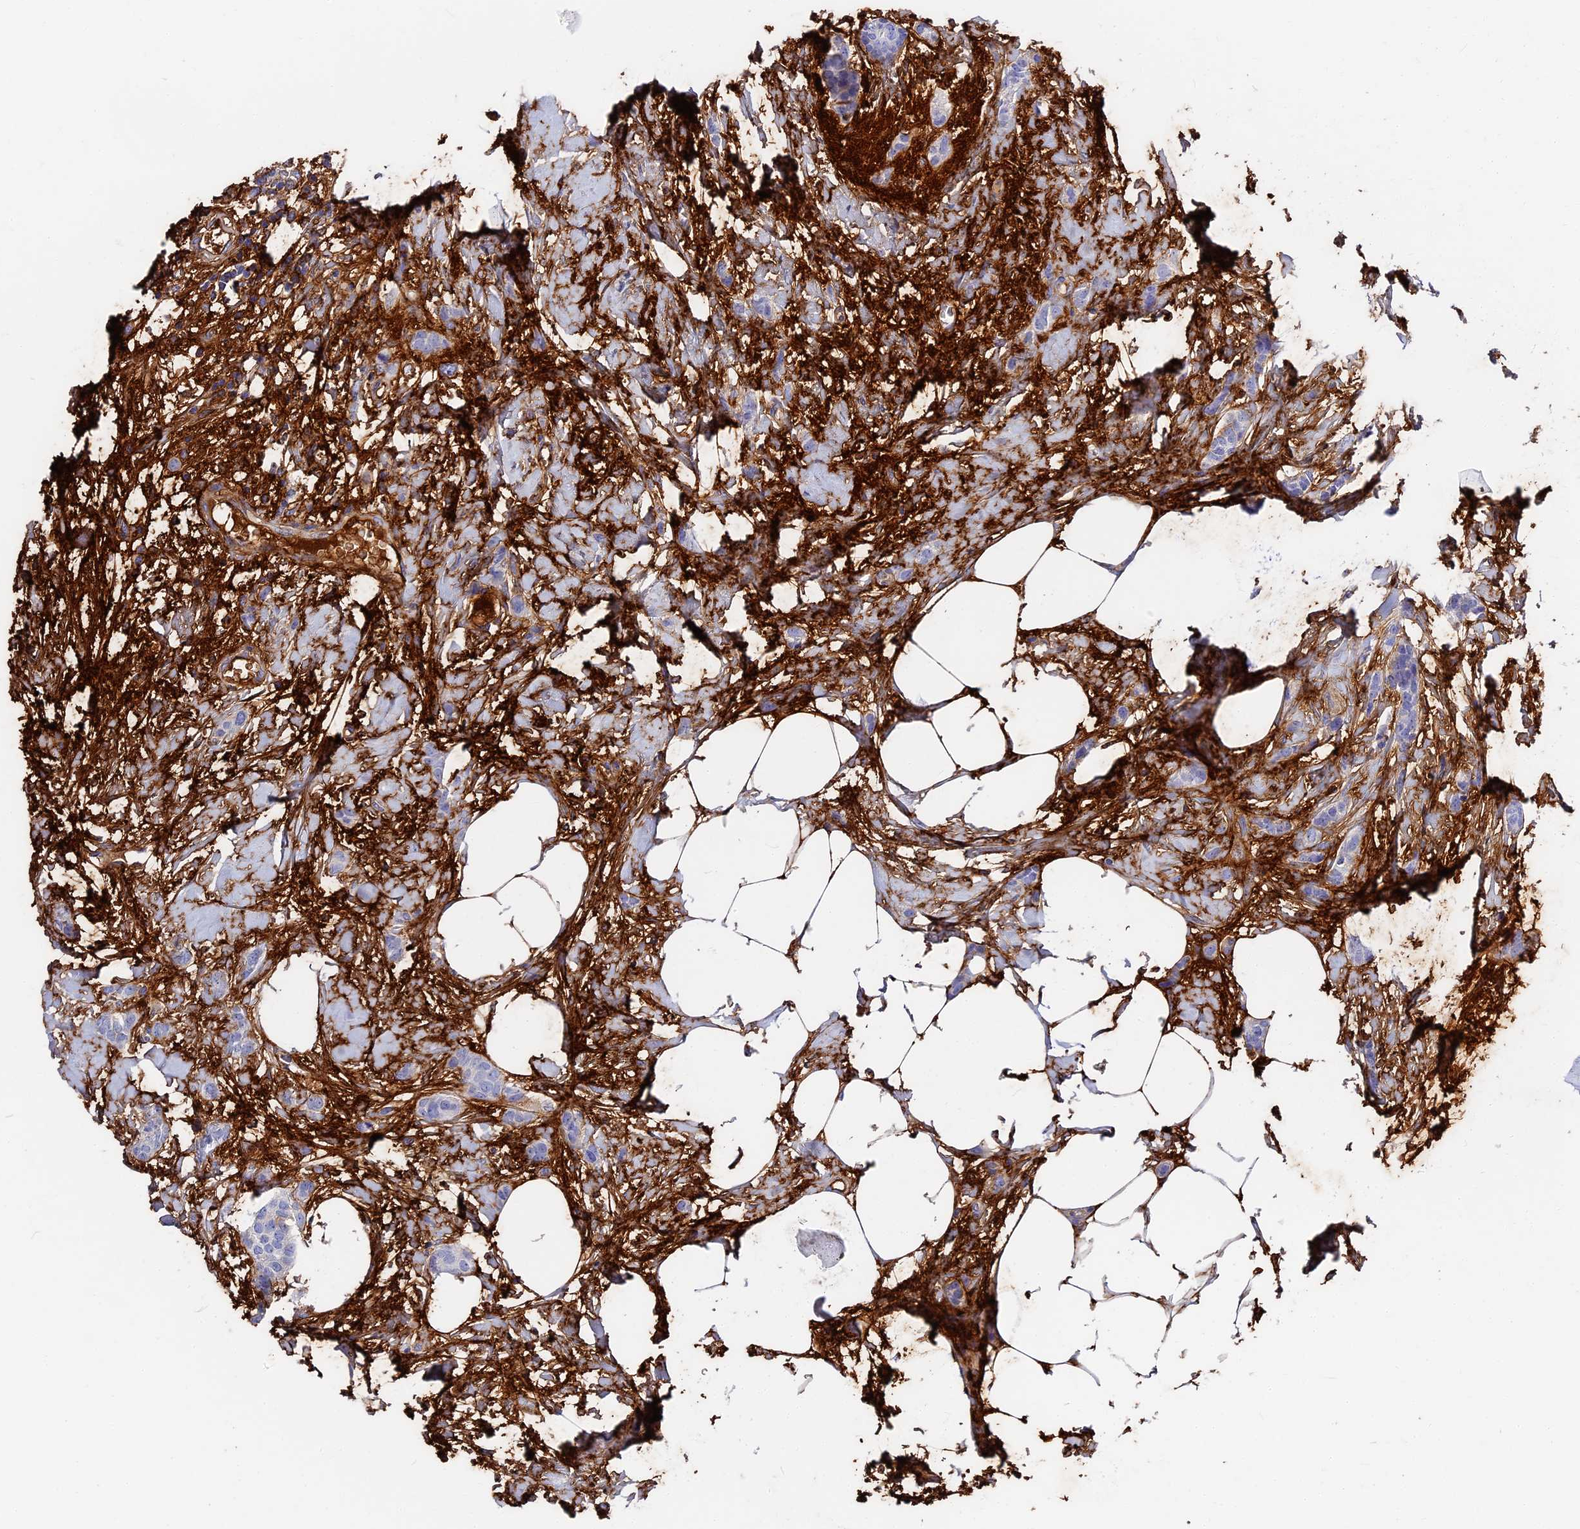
{"staining": {"intensity": "negative", "quantity": "none", "location": "none"}, "tissue": "breast cancer", "cell_type": "Tumor cells", "image_type": "cancer", "snomed": [{"axis": "morphology", "description": "Duct carcinoma"}, {"axis": "topography", "description": "Breast"}], "caption": "DAB (3,3'-diaminobenzidine) immunohistochemical staining of human intraductal carcinoma (breast) exhibits no significant staining in tumor cells. (DAB immunohistochemistry (IHC) with hematoxylin counter stain).", "gene": "ITIH1", "patient": {"sex": "female", "age": 72}}